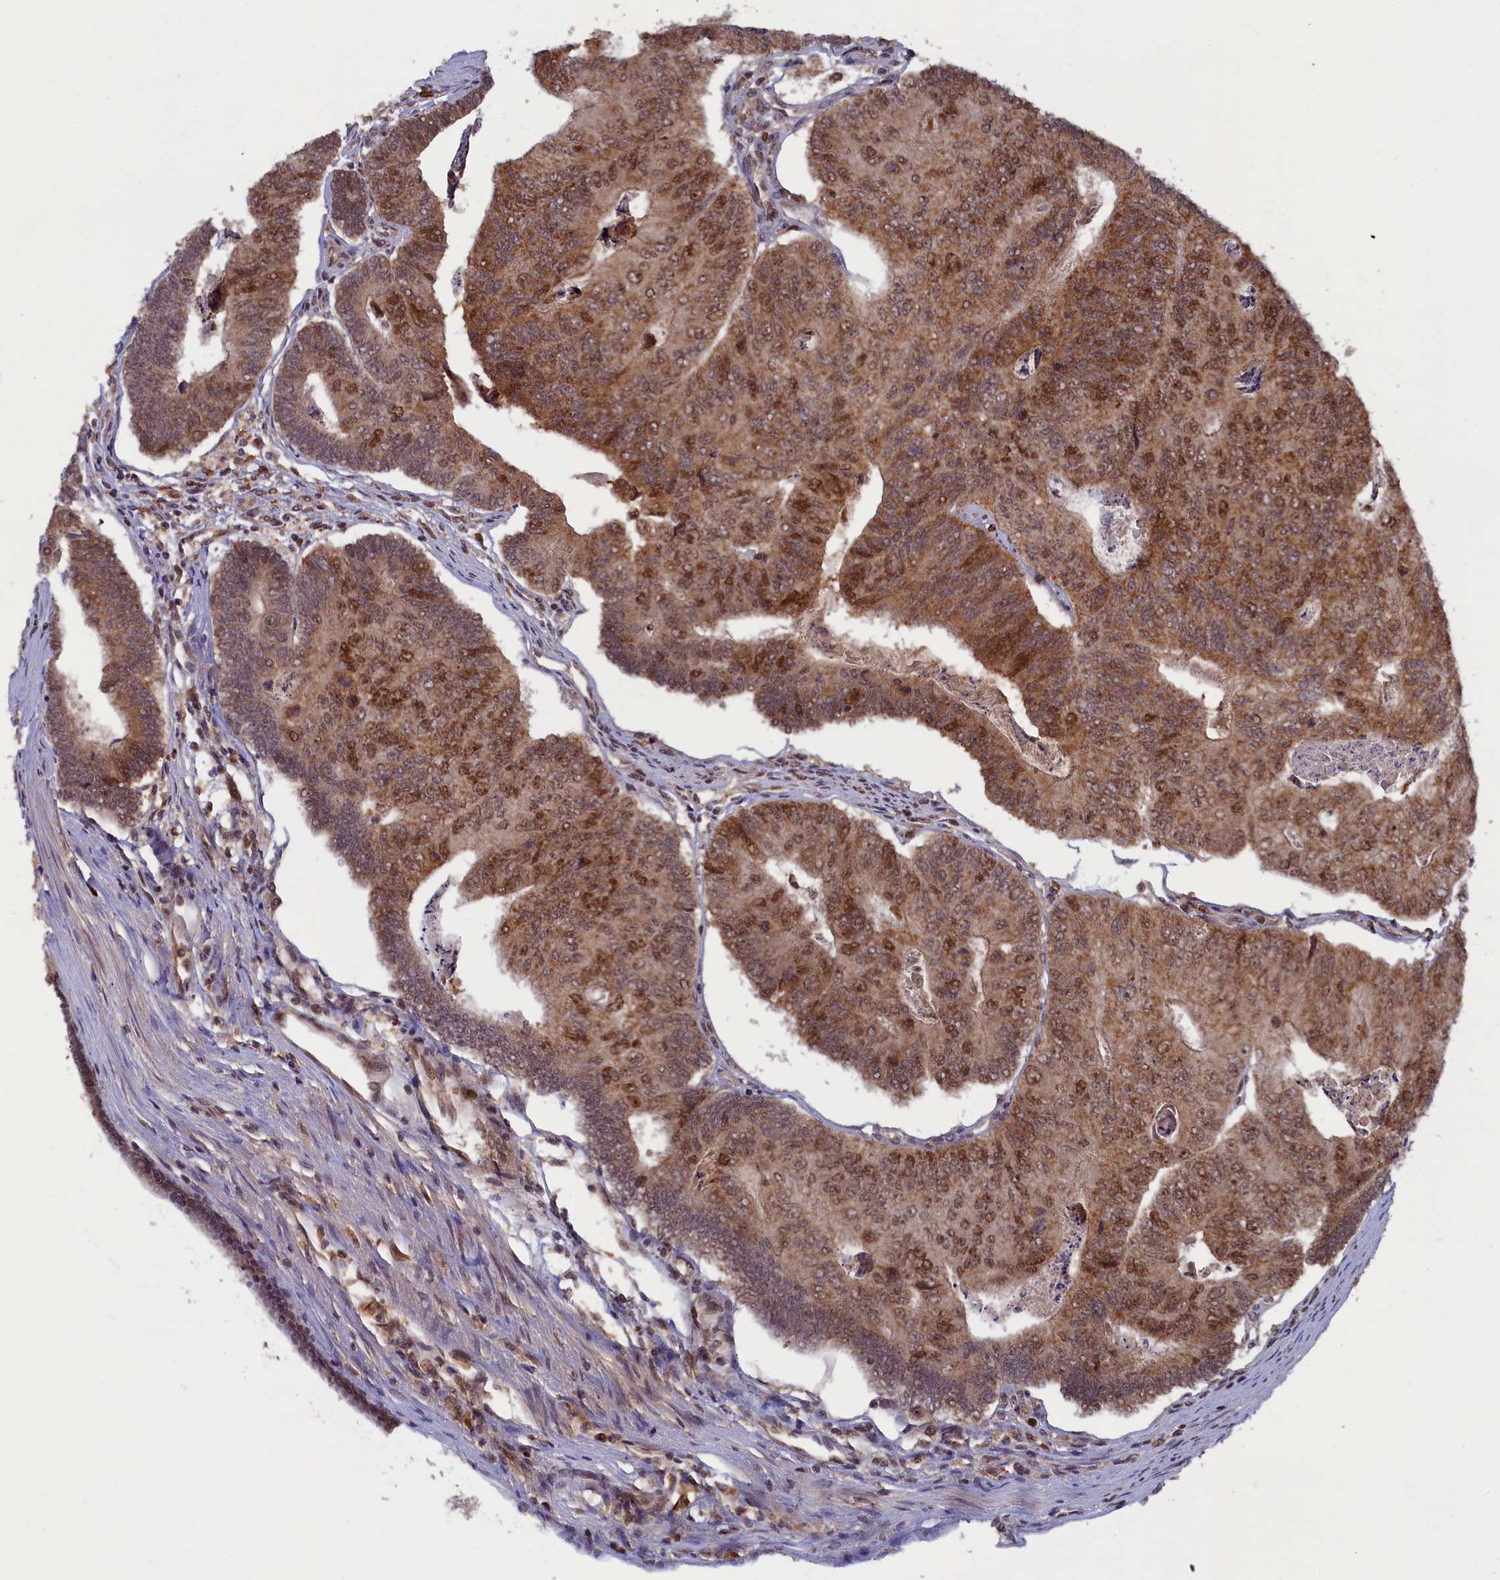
{"staining": {"intensity": "moderate", "quantity": ">75%", "location": "cytoplasmic/membranous,nuclear"}, "tissue": "colorectal cancer", "cell_type": "Tumor cells", "image_type": "cancer", "snomed": [{"axis": "morphology", "description": "Adenocarcinoma, NOS"}, {"axis": "topography", "description": "Colon"}], "caption": "A high-resolution histopathology image shows immunohistochemistry staining of colorectal cancer (adenocarcinoma), which reveals moderate cytoplasmic/membranous and nuclear positivity in approximately >75% of tumor cells. (DAB (3,3'-diaminobenzidine) = brown stain, brightfield microscopy at high magnification).", "gene": "BRCA1", "patient": {"sex": "female", "age": 67}}